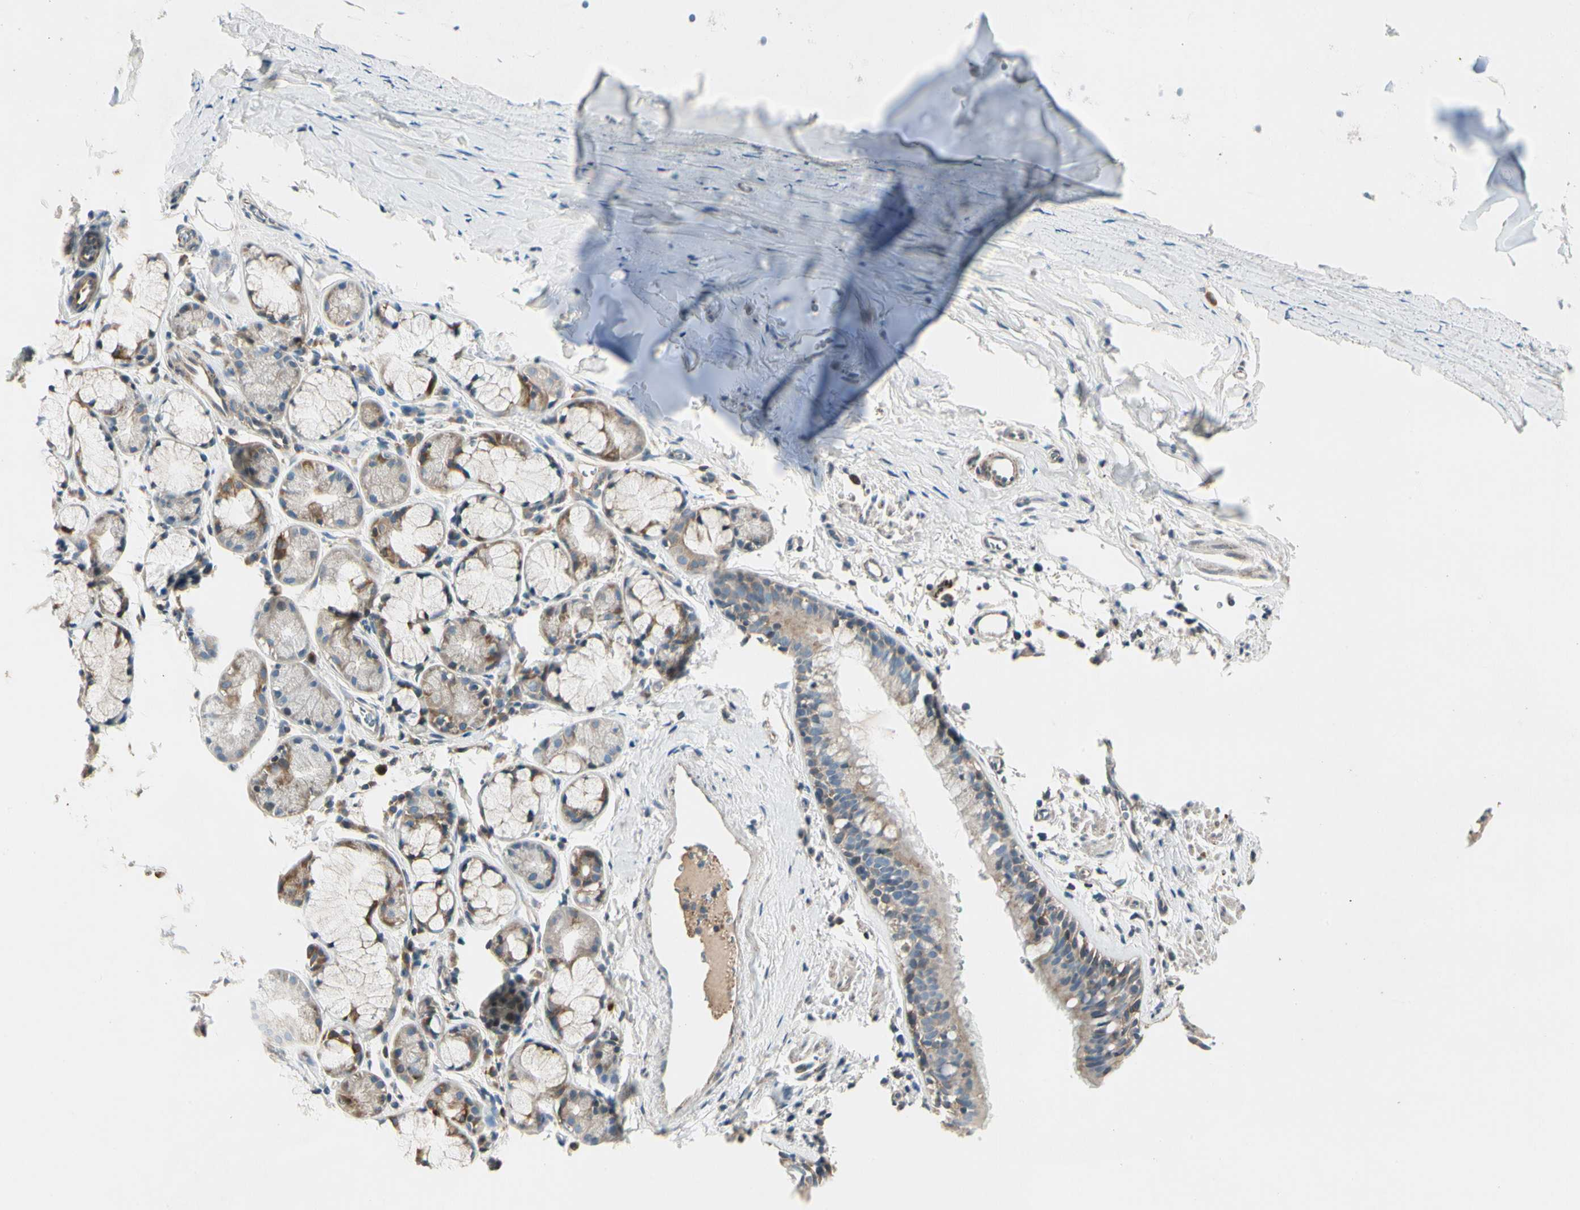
{"staining": {"intensity": "weak", "quantity": ">75%", "location": "cytoplasmic/membranous"}, "tissue": "bronchus", "cell_type": "Respiratory epithelial cells", "image_type": "normal", "snomed": [{"axis": "morphology", "description": "Normal tissue, NOS"}, {"axis": "morphology", "description": "Malignant melanoma, Metastatic site"}, {"axis": "topography", "description": "Bronchus"}, {"axis": "topography", "description": "Lung"}], "caption": "Bronchus was stained to show a protein in brown. There is low levels of weak cytoplasmic/membranous staining in about >75% of respiratory epithelial cells. The staining is performed using DAB (3,3'-diaminobenzidine) brown chromogen to label protein expression. The nuclei are counter-stained blue using hematoxylin.", "gene": "CDH6", "patient": {"sex": "male", "age": 64}}